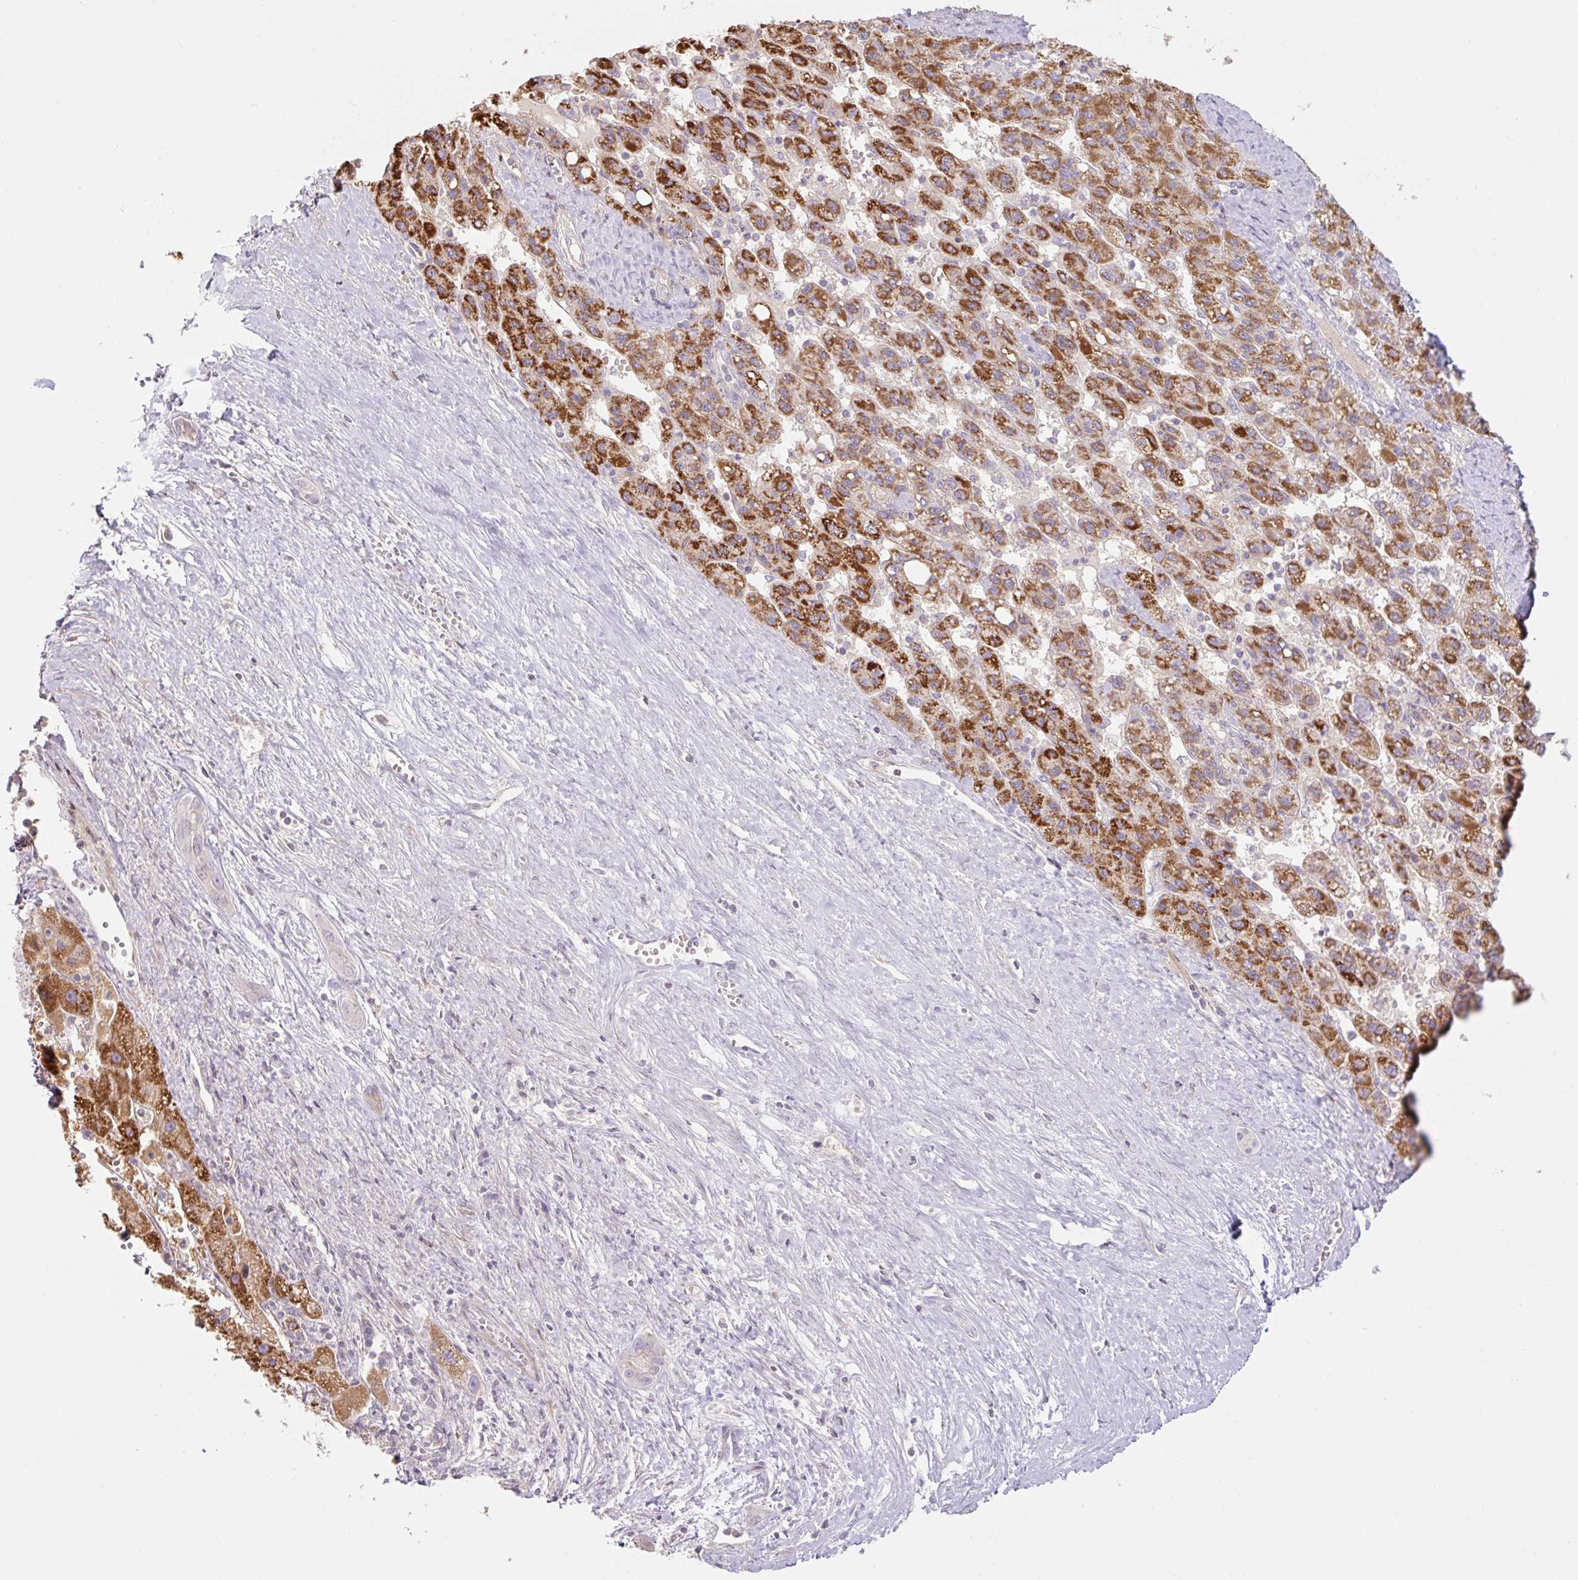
{"staining": {"intensity": "strong", "quantity": ">75%", "location": "cytoplasmic/membranous"}, "tissue": "liver cancer", "cell_type": "Tumor cells", "image_type": "cancer", "snomed": [{"axis": "morphology", "description": "Carcinoma, Hepatocellular, NOS"}, {"axis": "topography", "description": "Liver"}], "caption": "Immunohistochemical staining of human liver hepatocellular carcinoma shows strong cytoplasmic/membranous protein staining in approximately >75% of tumor cells.", "gene": "ZNF552", "patient": {"sex": "female", "age": 82}}